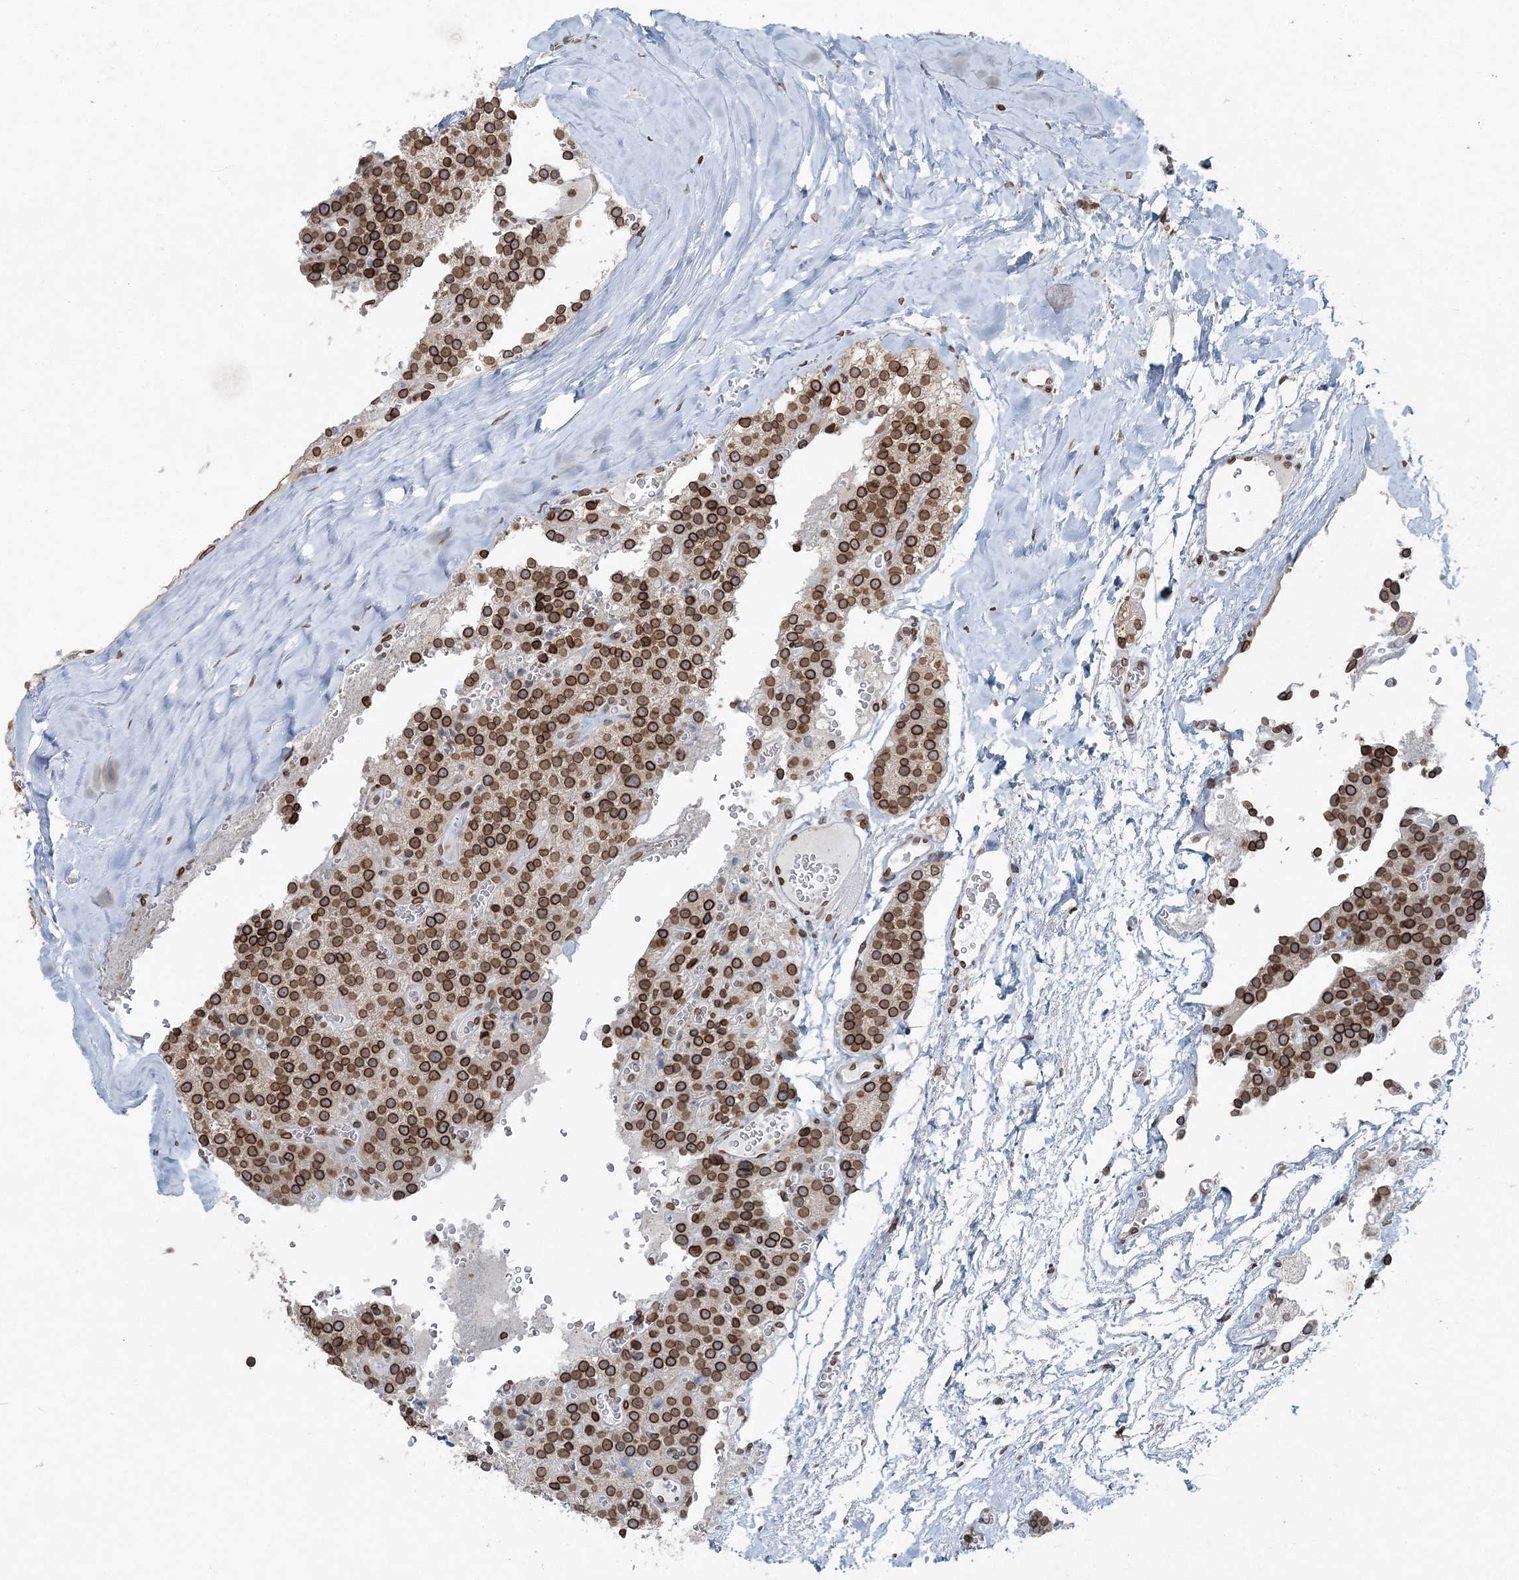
{"staining": {"intensity": "strong", "quantity": ">75%", "location": "cytoplasmic/membranous,nuclear"}, "tissue": "parathyroid gland", "cell_type": "Glandular cells", "image_type": "normal", "snomed": [{"axis": "morphology", "description": "Normal tissue, NOS"}, {"axis": "topography", "description": "Parathyroid gland"}], "caption": "Benign parathyroid gland demonstrates strong cytoplasmic/membranous,nuclear expression in approximately >75% of glandular cells, visualized by immunohistochemistry. (Brightfield microscopy of DAB IHC at high magnification).", "gene": "GJD4", "patient": {"sex": "female", "age": 64}}